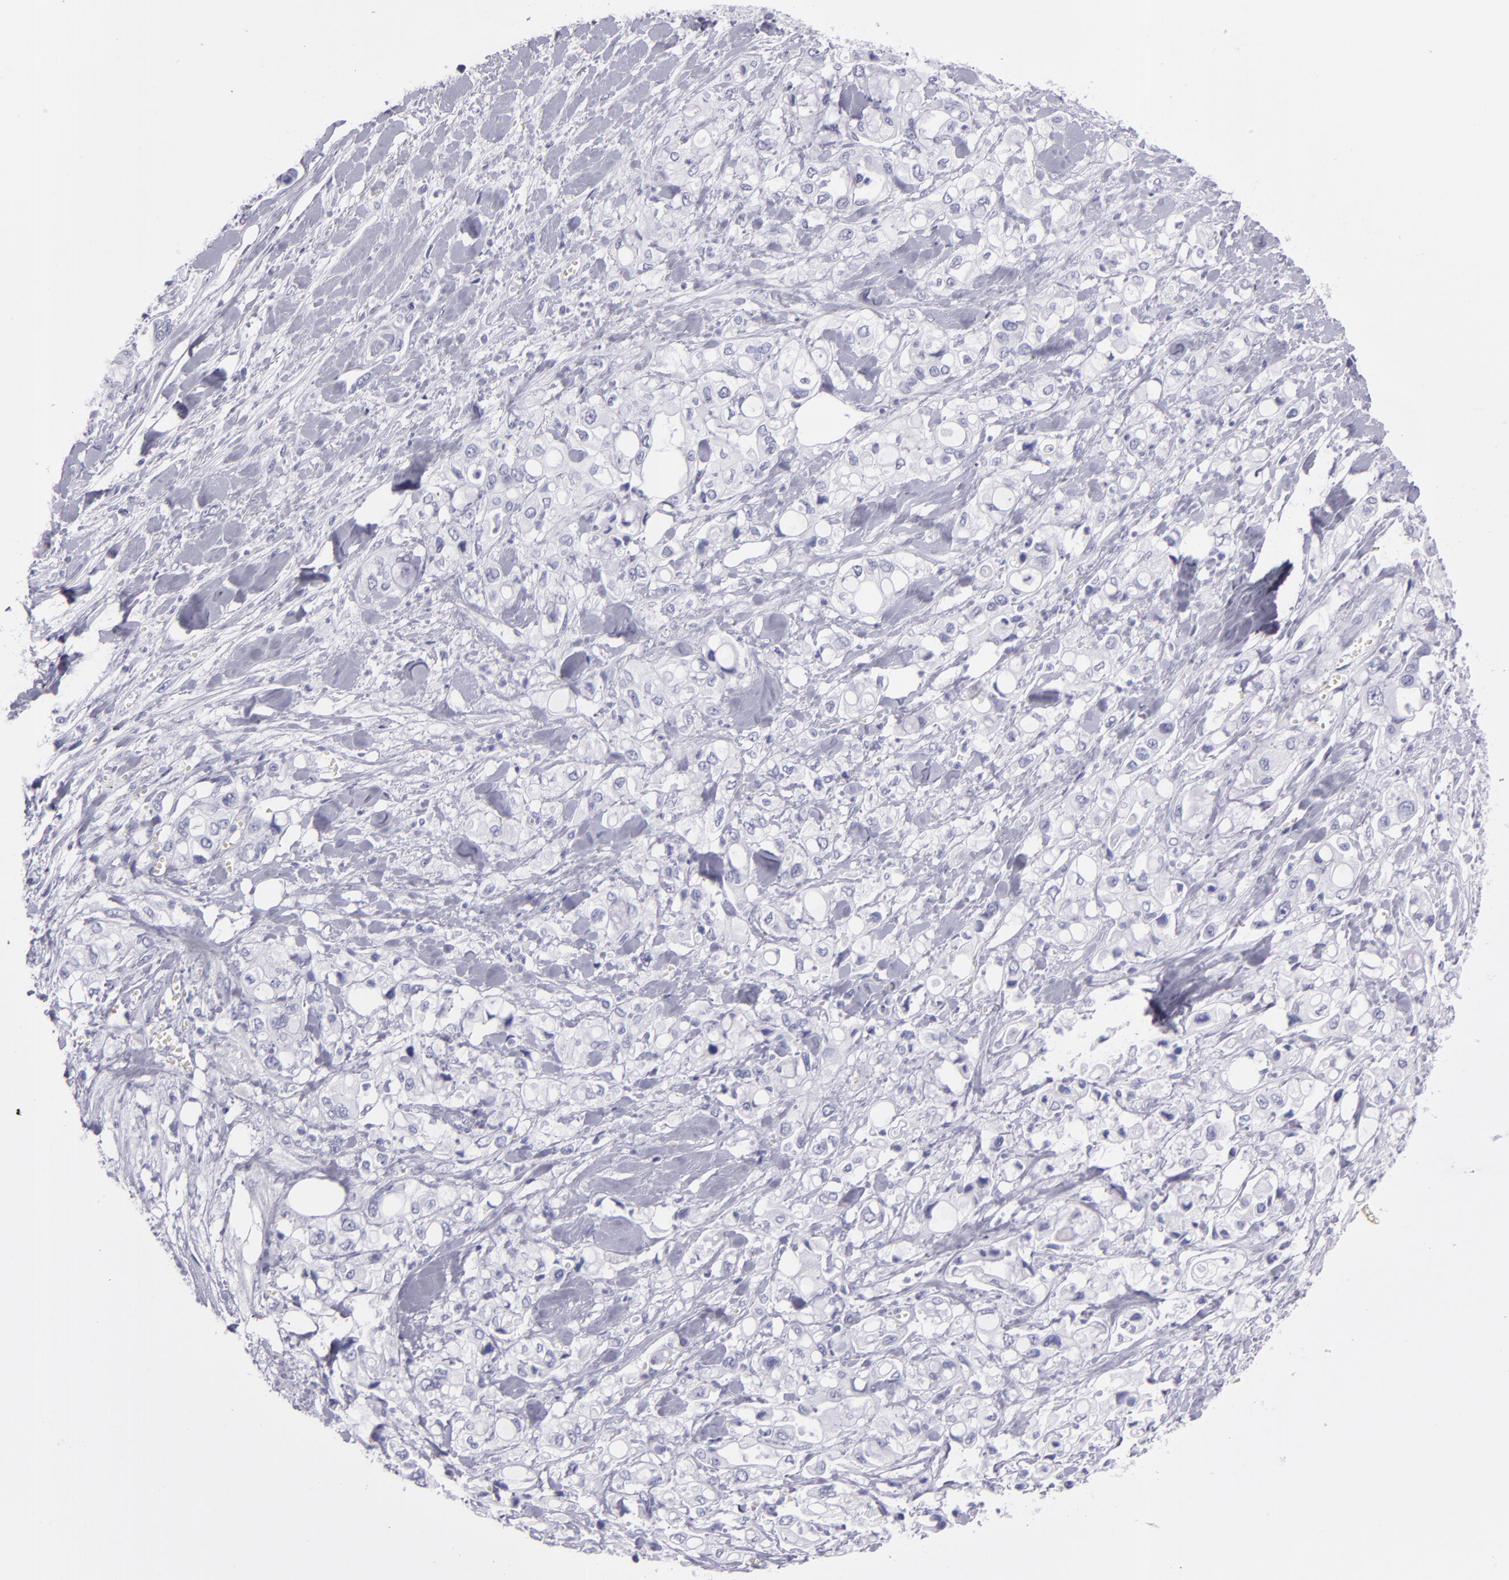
{"staining": {"intensity": "negative", "quantity": "none", "location": "none"}, "tissue": "pancreatic cancer", "cell_type": "Tumor cells", "image_type": "cancer", "snomed": [{"axis": "morphology", "description": "Adenocarcinoma, NOS"}, {"axis": "topography", "description": "Pancreas"}], "caption": "This is an immunohistochemistry image of pancreatic adenocarcinoma. There is no positivity in tumor cells.", "gene": "CR2", "patient": {"sex": "male", "age": 70}}